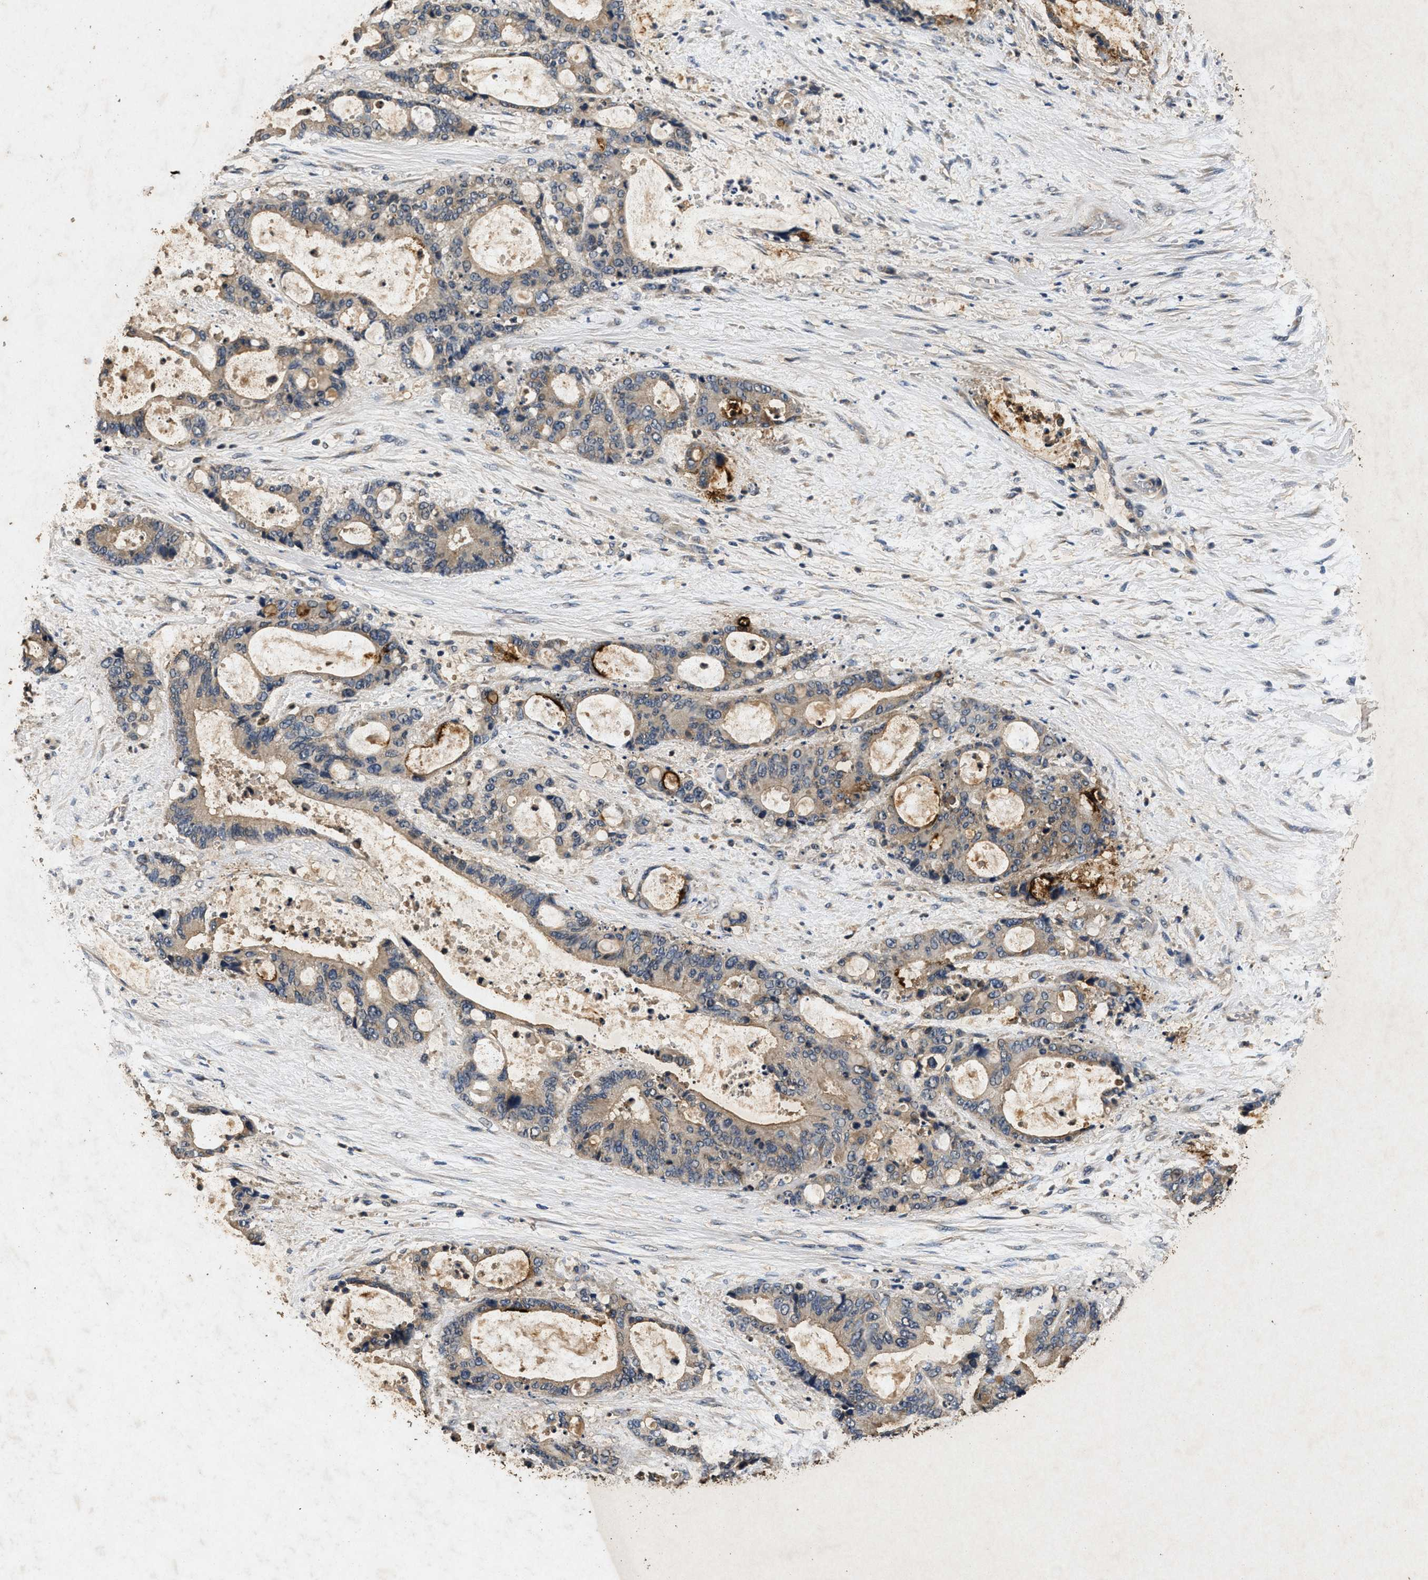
{"staining": {"intensity": "weak", "quantity": "<25%", "location": "cytoplasmic/membranous"}, "tissue": "liver cancer", "cell_type": "Tumor cells", "image_type": "cancer", "snomed": [{"axis": "morphology", "description": "Normal tissue, NOS"}, {"axis": "morphology", "description": "Cholangiocarcinoma"}, {"axis": "topography", "description": "Liver"}, {"axis": "topography", "description": "Peripheral nerve tissue"}], "caption": "IHC micrograph of human cholangiocarcinoma (liver) stained for a protein (brown), which demonstrates no expression in tumor cells.", "gene": "PPP1CC", "patient": {"sex": "female", "age": 73}}